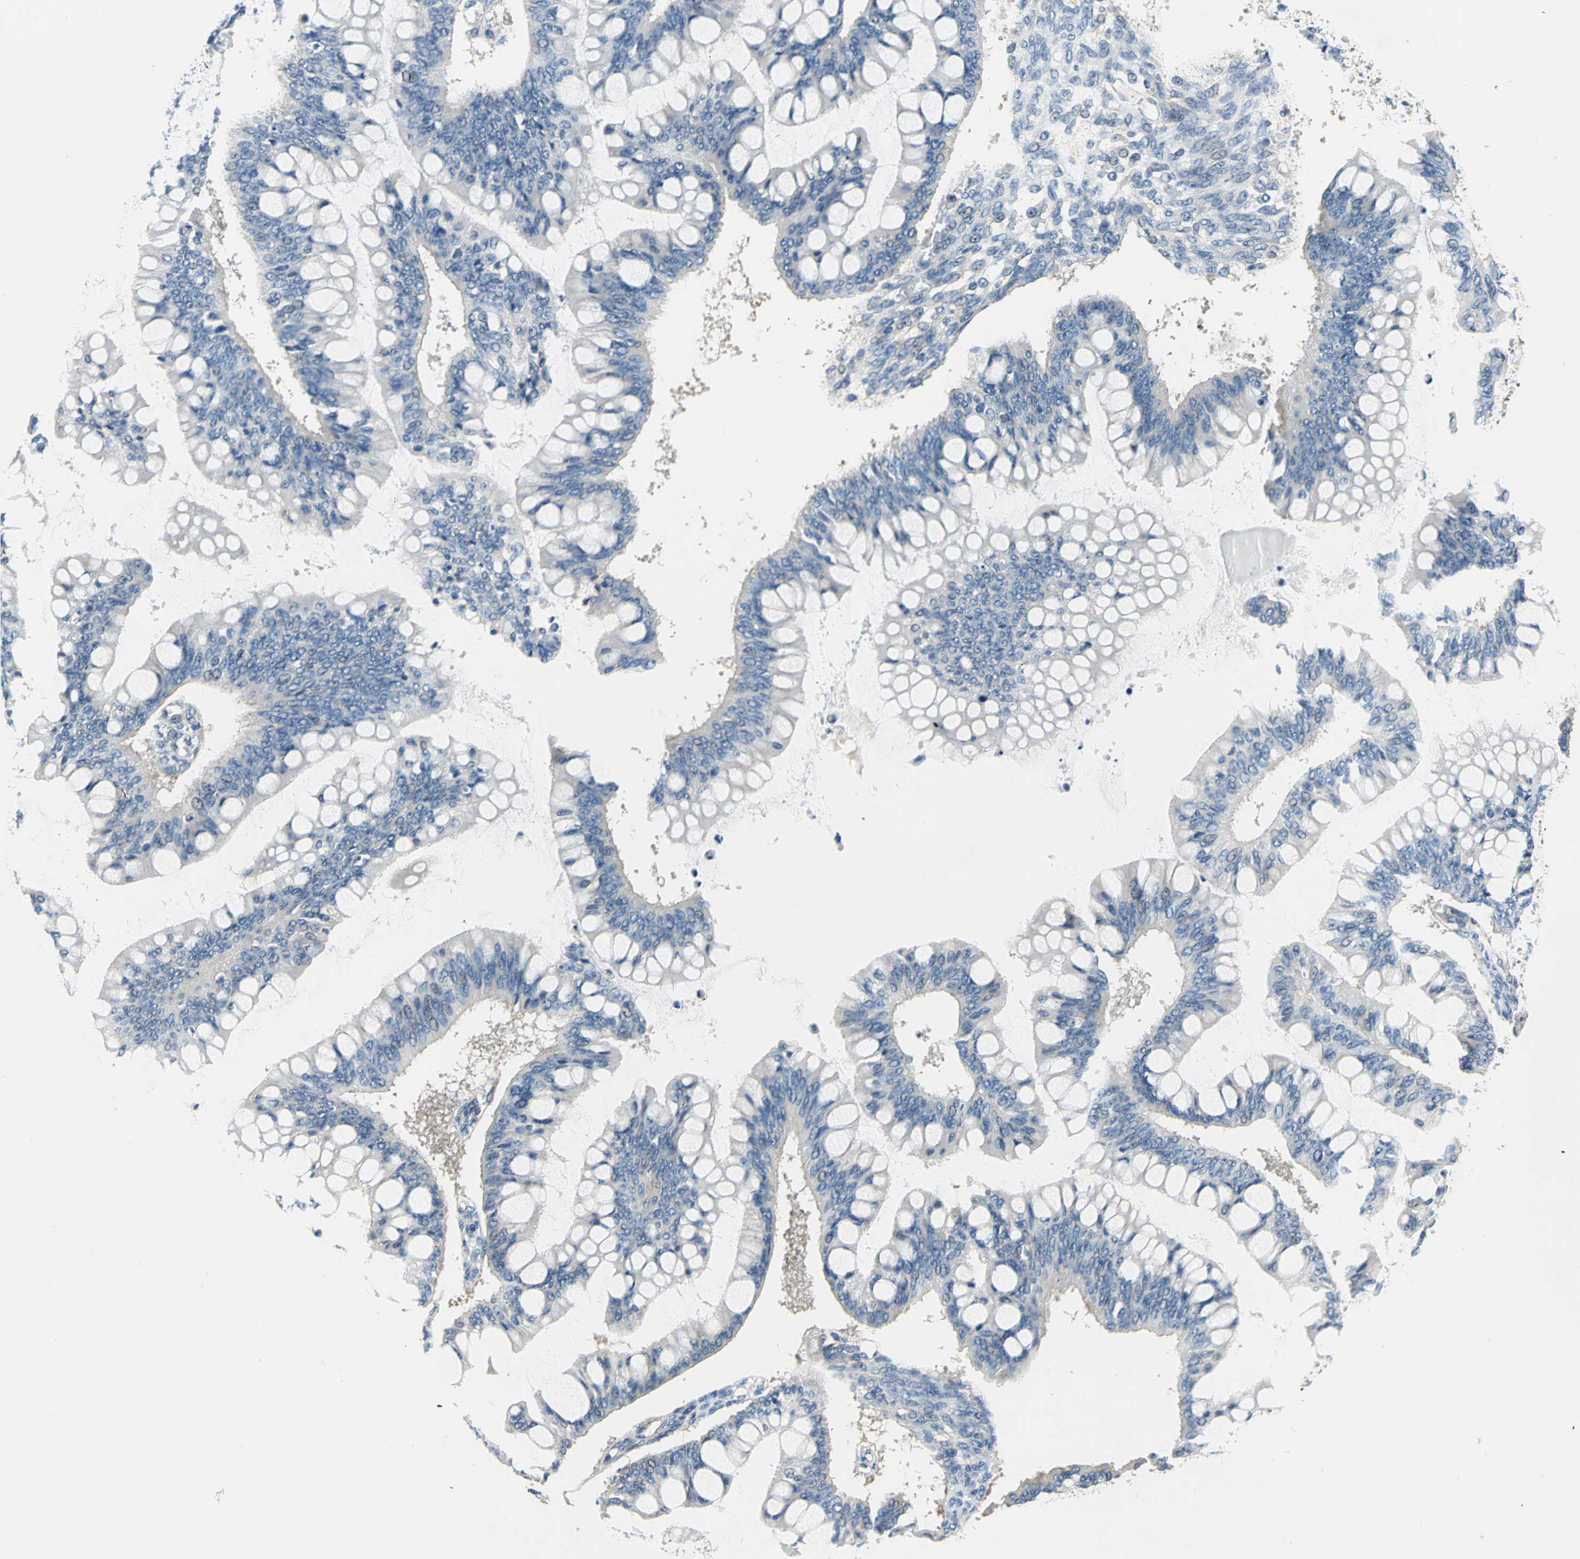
{"staining": {"intensity": "negative", "quantity": "none", "location": "none"}, "tissue": "ovarian cancer", "cell_type": "Tumor cells", "image_type": "cancer", "snomed": [{"axis": "morphology", "description": "Cystadenocarcinoma, mucinous, NOS"}, {"axis": "topography", "description": "Ovary"}], "caption": "Tumor cells show no significant protein staining in mucinous cystadenocarcinoma (ovarian). Nuclei are stained in blue.", "gene": "DDX3Y", "patient": {"sex": "female", "age": 73}}